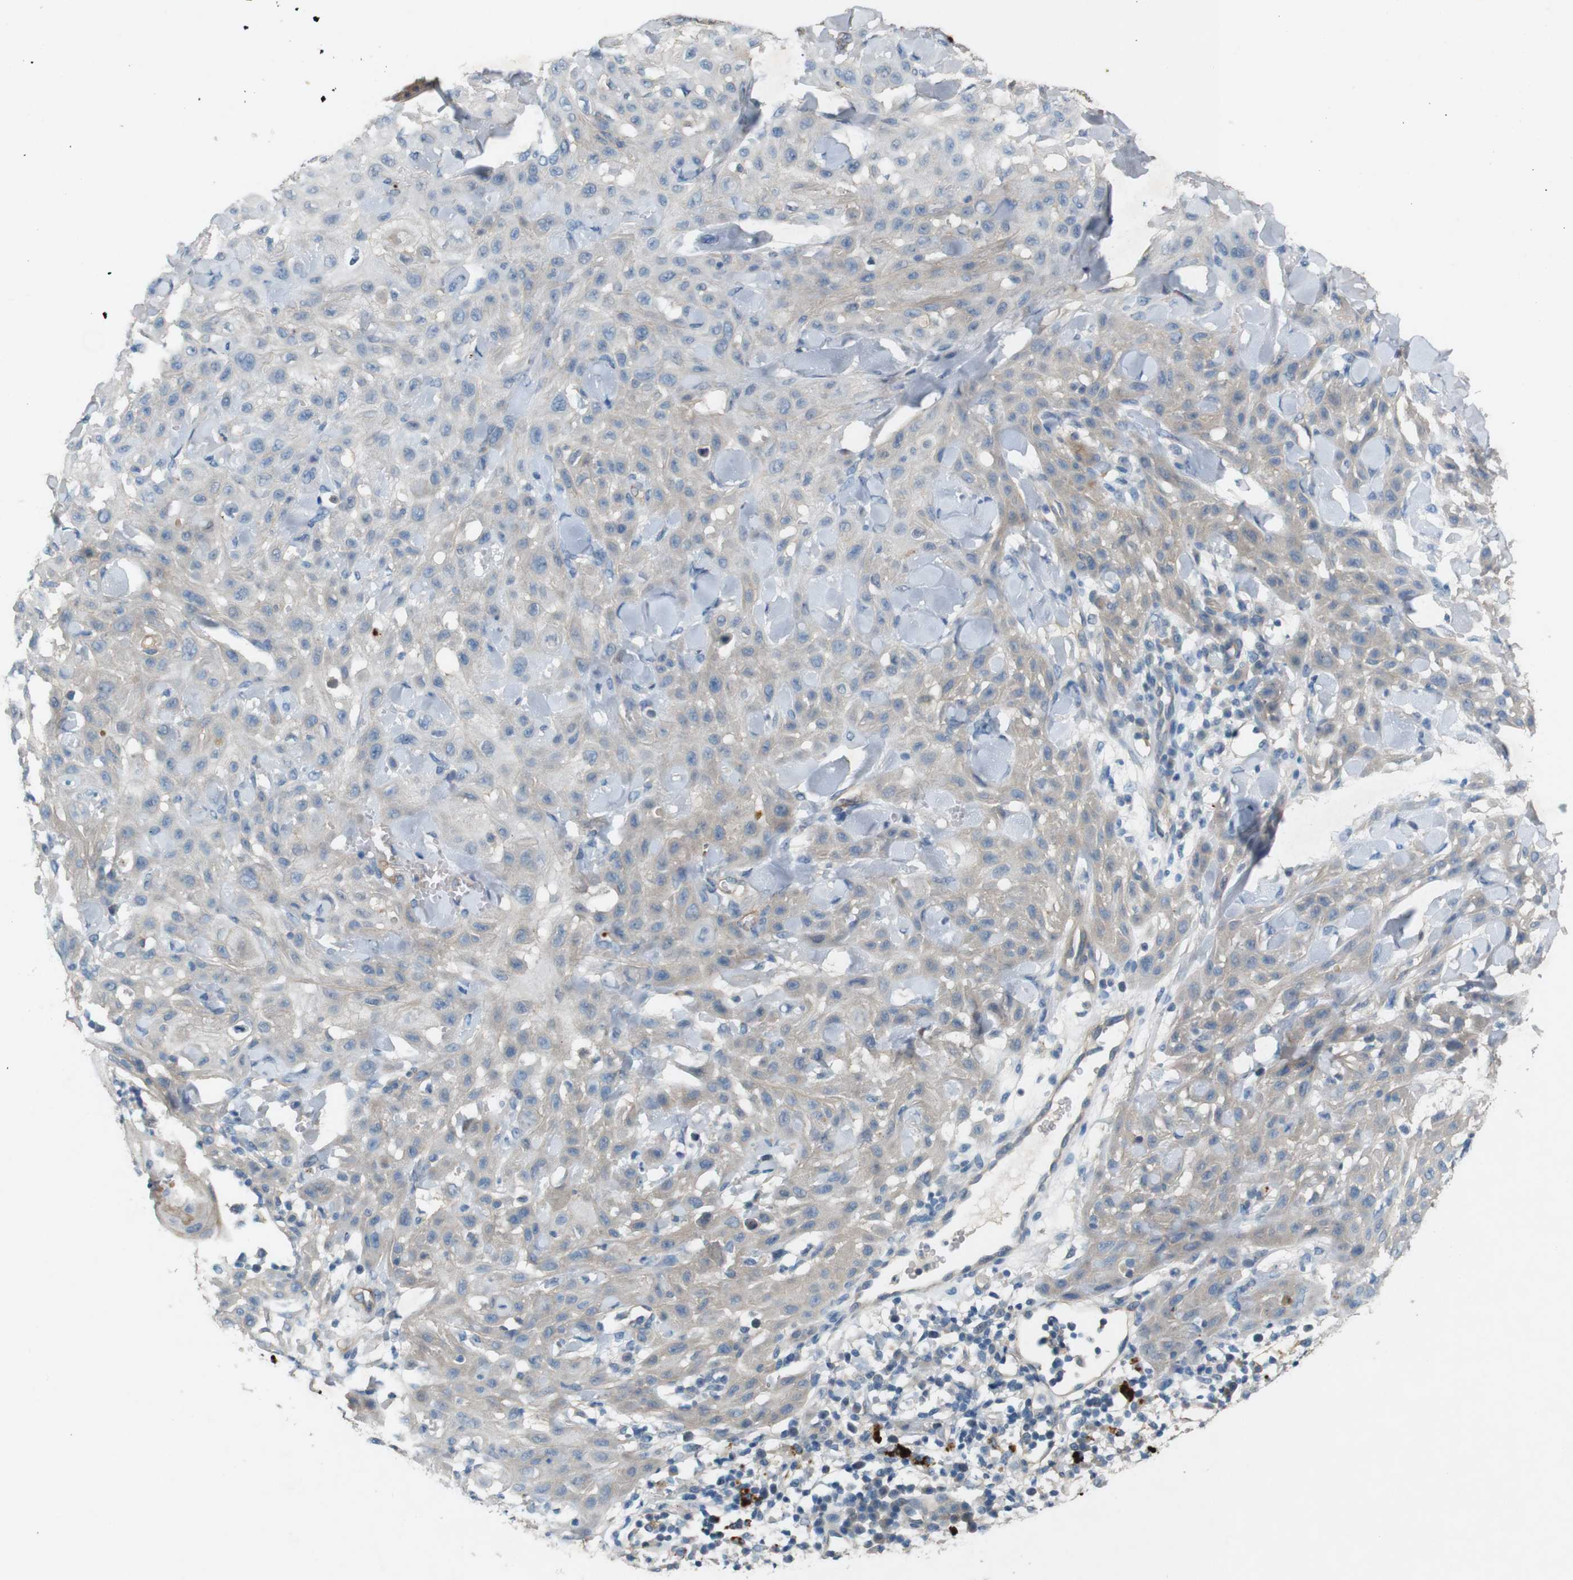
{"staining": {"intensity": "weak", "quantity": "<25%", "location": "cytoplasmic/membranous"}, "tissue": "skin cancer", "cell_type": "Tumor cells", "image_type": "cancer", "snomed": [{"axis": "morphology", "description": "Squamous cell carcinoma, NOS"}, {"axis": "topography", "description": "Skin"}], "caption": "Immunohistochemical staining of human skin squamous cell carcinoma reveals no significant staining in tumor cells.", "gene": "PVR", "patient": {"sex": "male", "age": 24}}